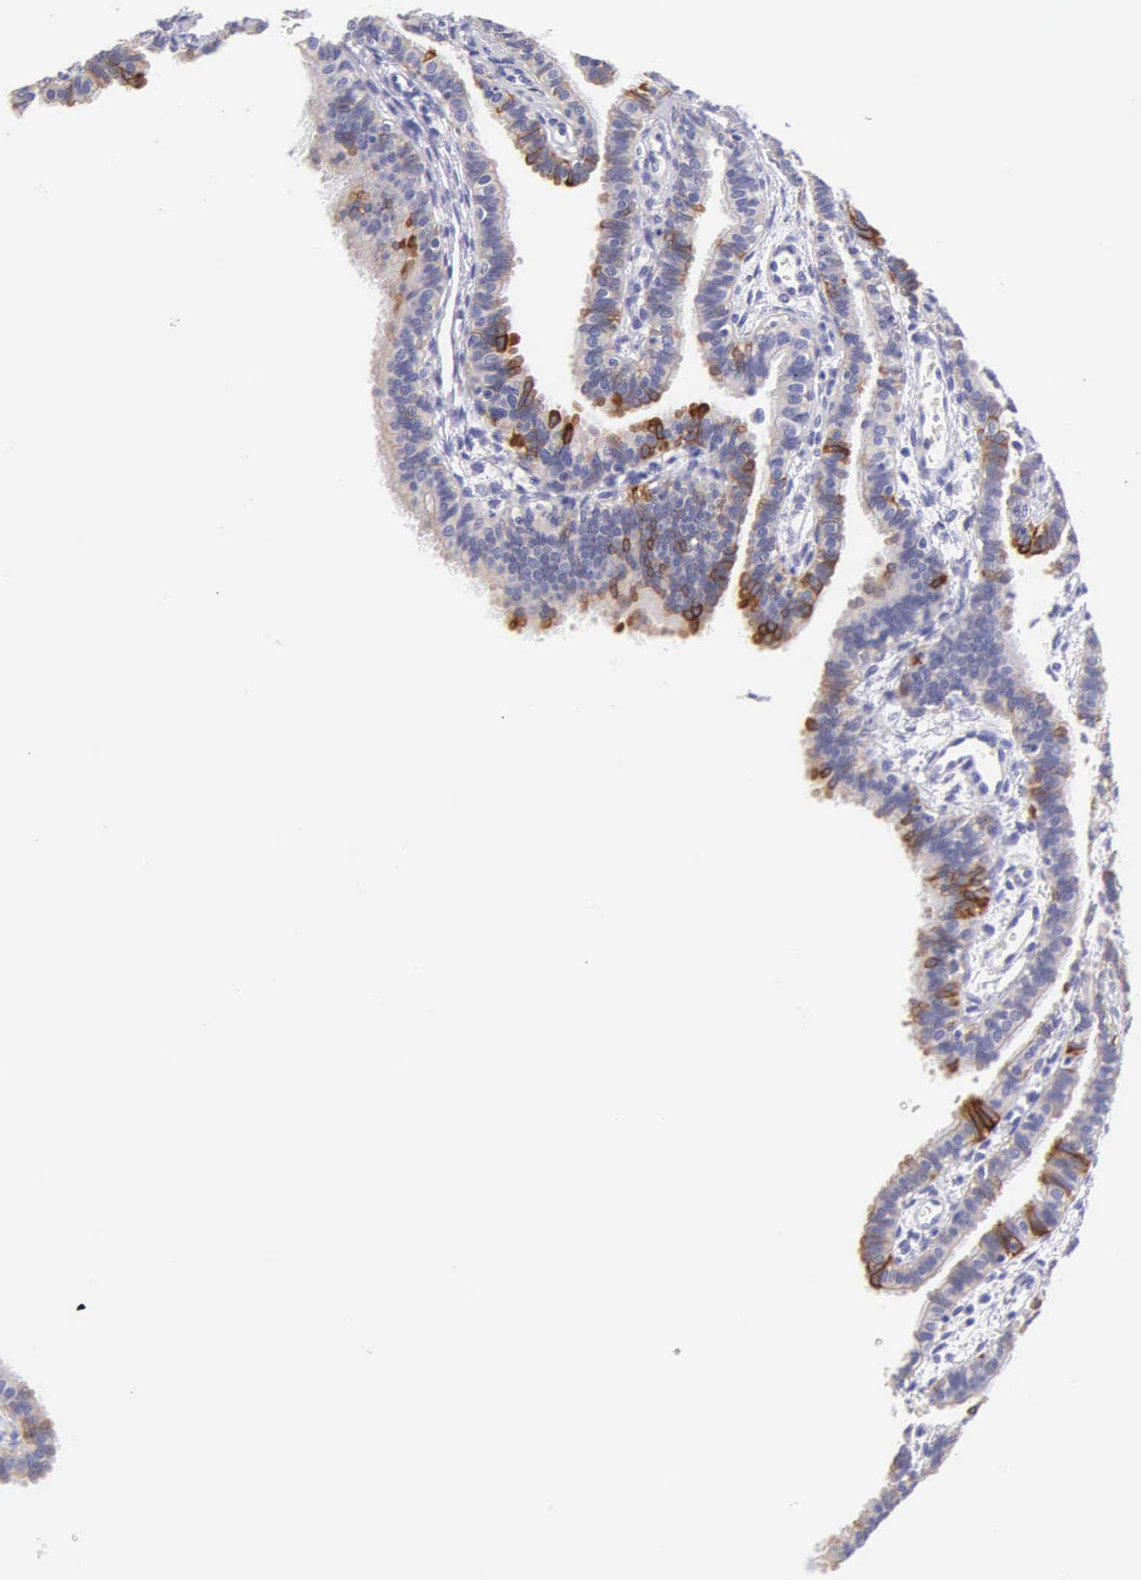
{"staining": {"intensity": "moderate", "quantity": "<25%", "location": "cytoplasmic/membranous"}, "tissue": "fallopian tube", "cell_type": "Glandular cells", "image_type": "normal", "snomed": [{"axis": "morphology", "description": "Normal tissue, NOS"}, {"axis": "topography", "description": "Fallopian tube"}], "caption": "Normal fallopian tube reveals moderate cytoplasmic/membranous expression in approximately <25% of glandular cells, visualized by immunohistochemistry. The protein is shown in brown color, while the nuclei are stained blue.", "gene": "KRT17", "patient": {"sex": "female", "age": 32}}